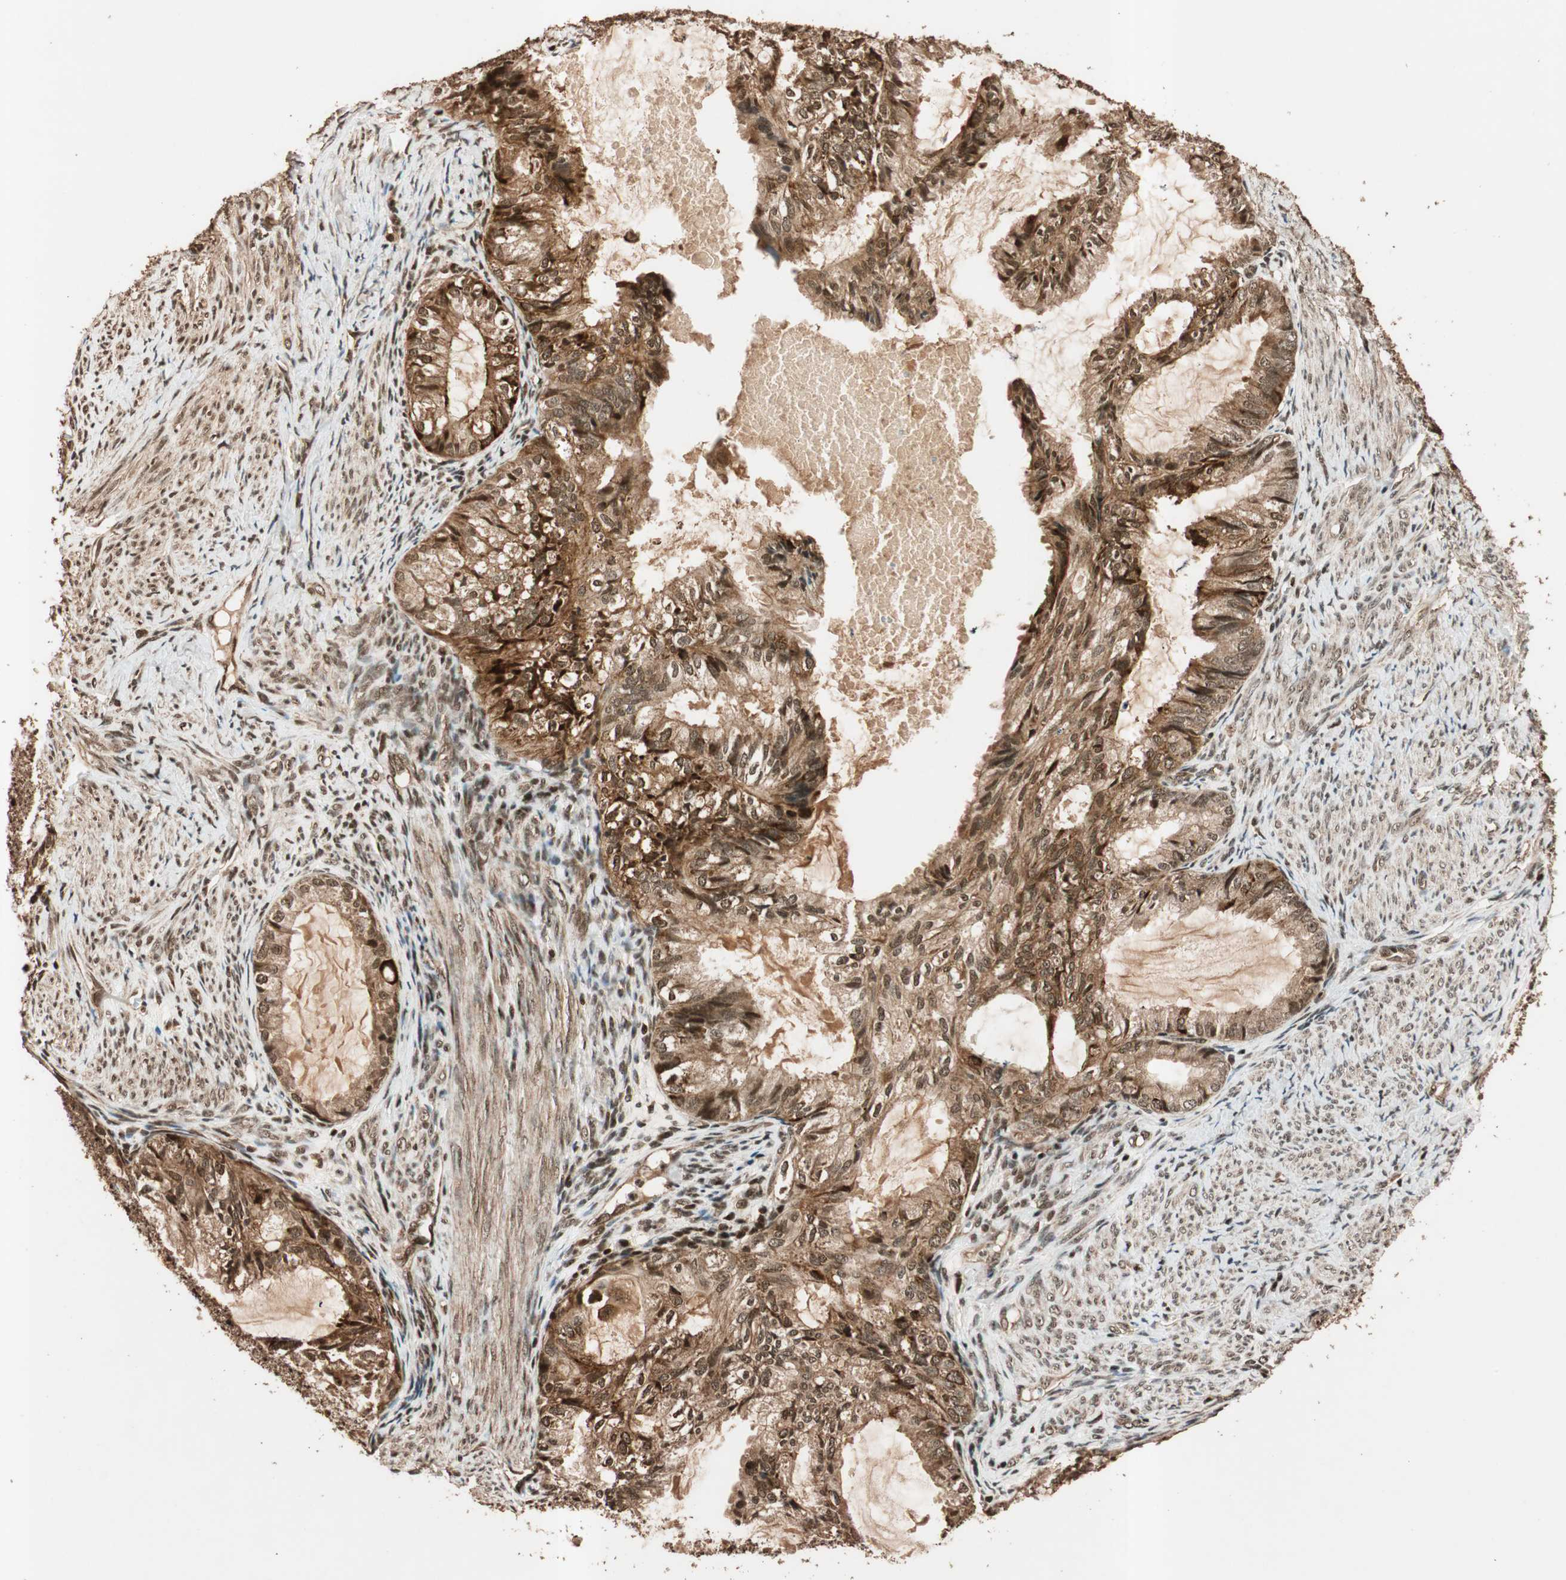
{"staining": {"intensity": "moderate", "quantity": ">75%", "location": "cytoplasmic/membranous,nuclear"}, "tissue": "cervical cancer", "cell_type": "Tumor cells", "image_type": "cancer", "snomed": [{"axis": "morphology", "description": "Normal tissue, NOS"}, {"axis": "morphology", "description": "Adenocarcinoma, NOS"}, {"axis": "topography", "description": "Cervix"}, {"axis": "topography", "description": "Endometrium"}], "caption": "High-magnification brightfield microscopy of cervical cancer (adenocarcinoma) stained with DAB (brown) and counterstained with hematoxylin (blue). tumor cells exhibit moderate cytoplasmic/membranous and nuclear positivity is present in about>75% of cells.", "gene": "ALKBH5", "patient": {"sex": "female", "age": 86}}